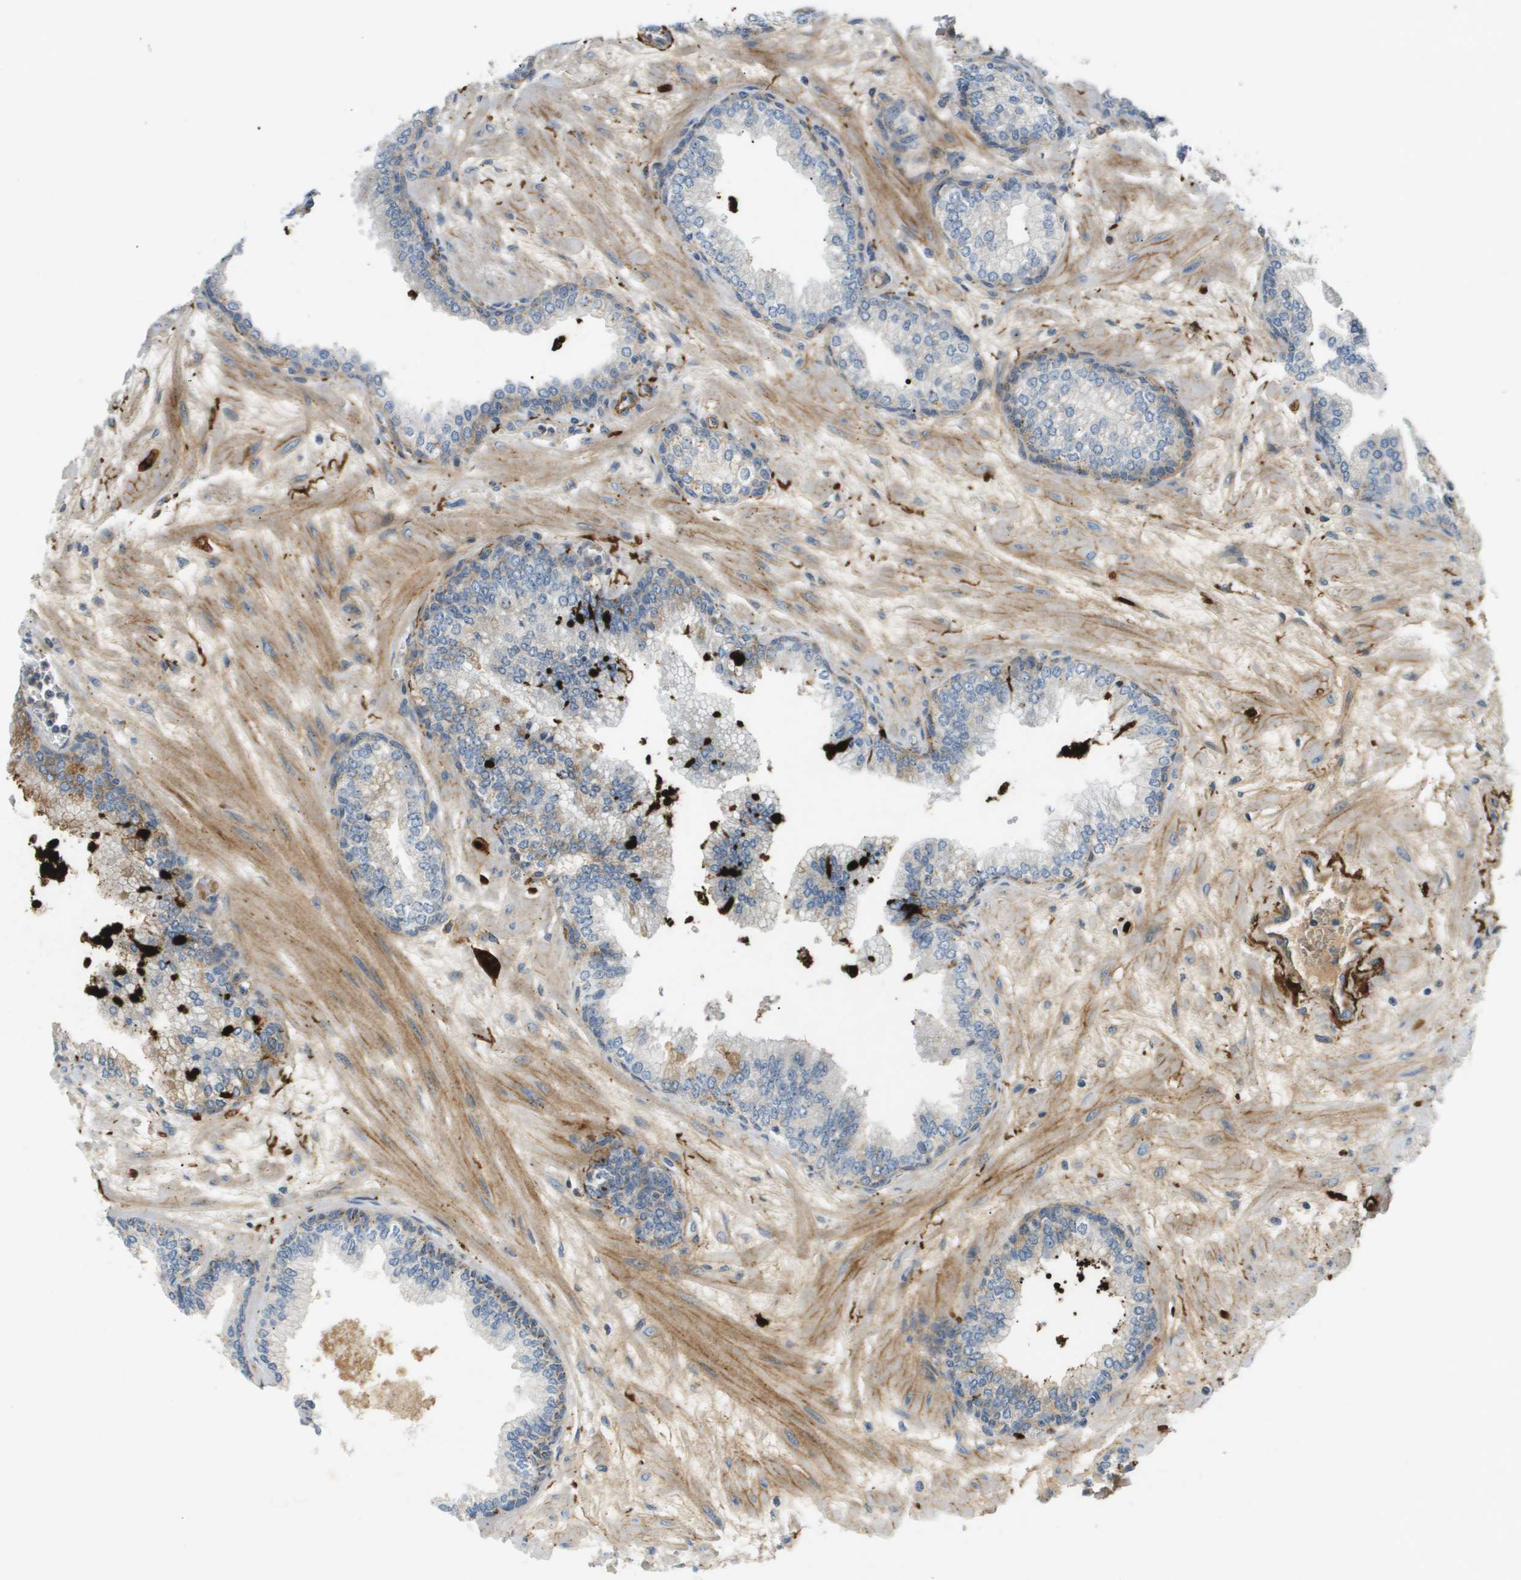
{"staining": {"intensity": "negative", "quantity": "none", "location": "none"}, "tissue": "prostate", "cell_type": "Glandular cells", "image_type": "normal", "snomed": [{"axis": "morphology", "description": "Normal tissue, NOS"}, {"axis": "morphology", "description": "Urothelial carcinoma, Low grade"}, {"axis": "topography", "description": "Urinary bladder"}, {"axis": "topography", "description": "Prostate"}], "caption": "Prostate stained for a protein using immunohistochemistry (IHC) shows no positivity glandular cells.", "gene": "VTN", "patient": {"sex": "male", "age": 60}}